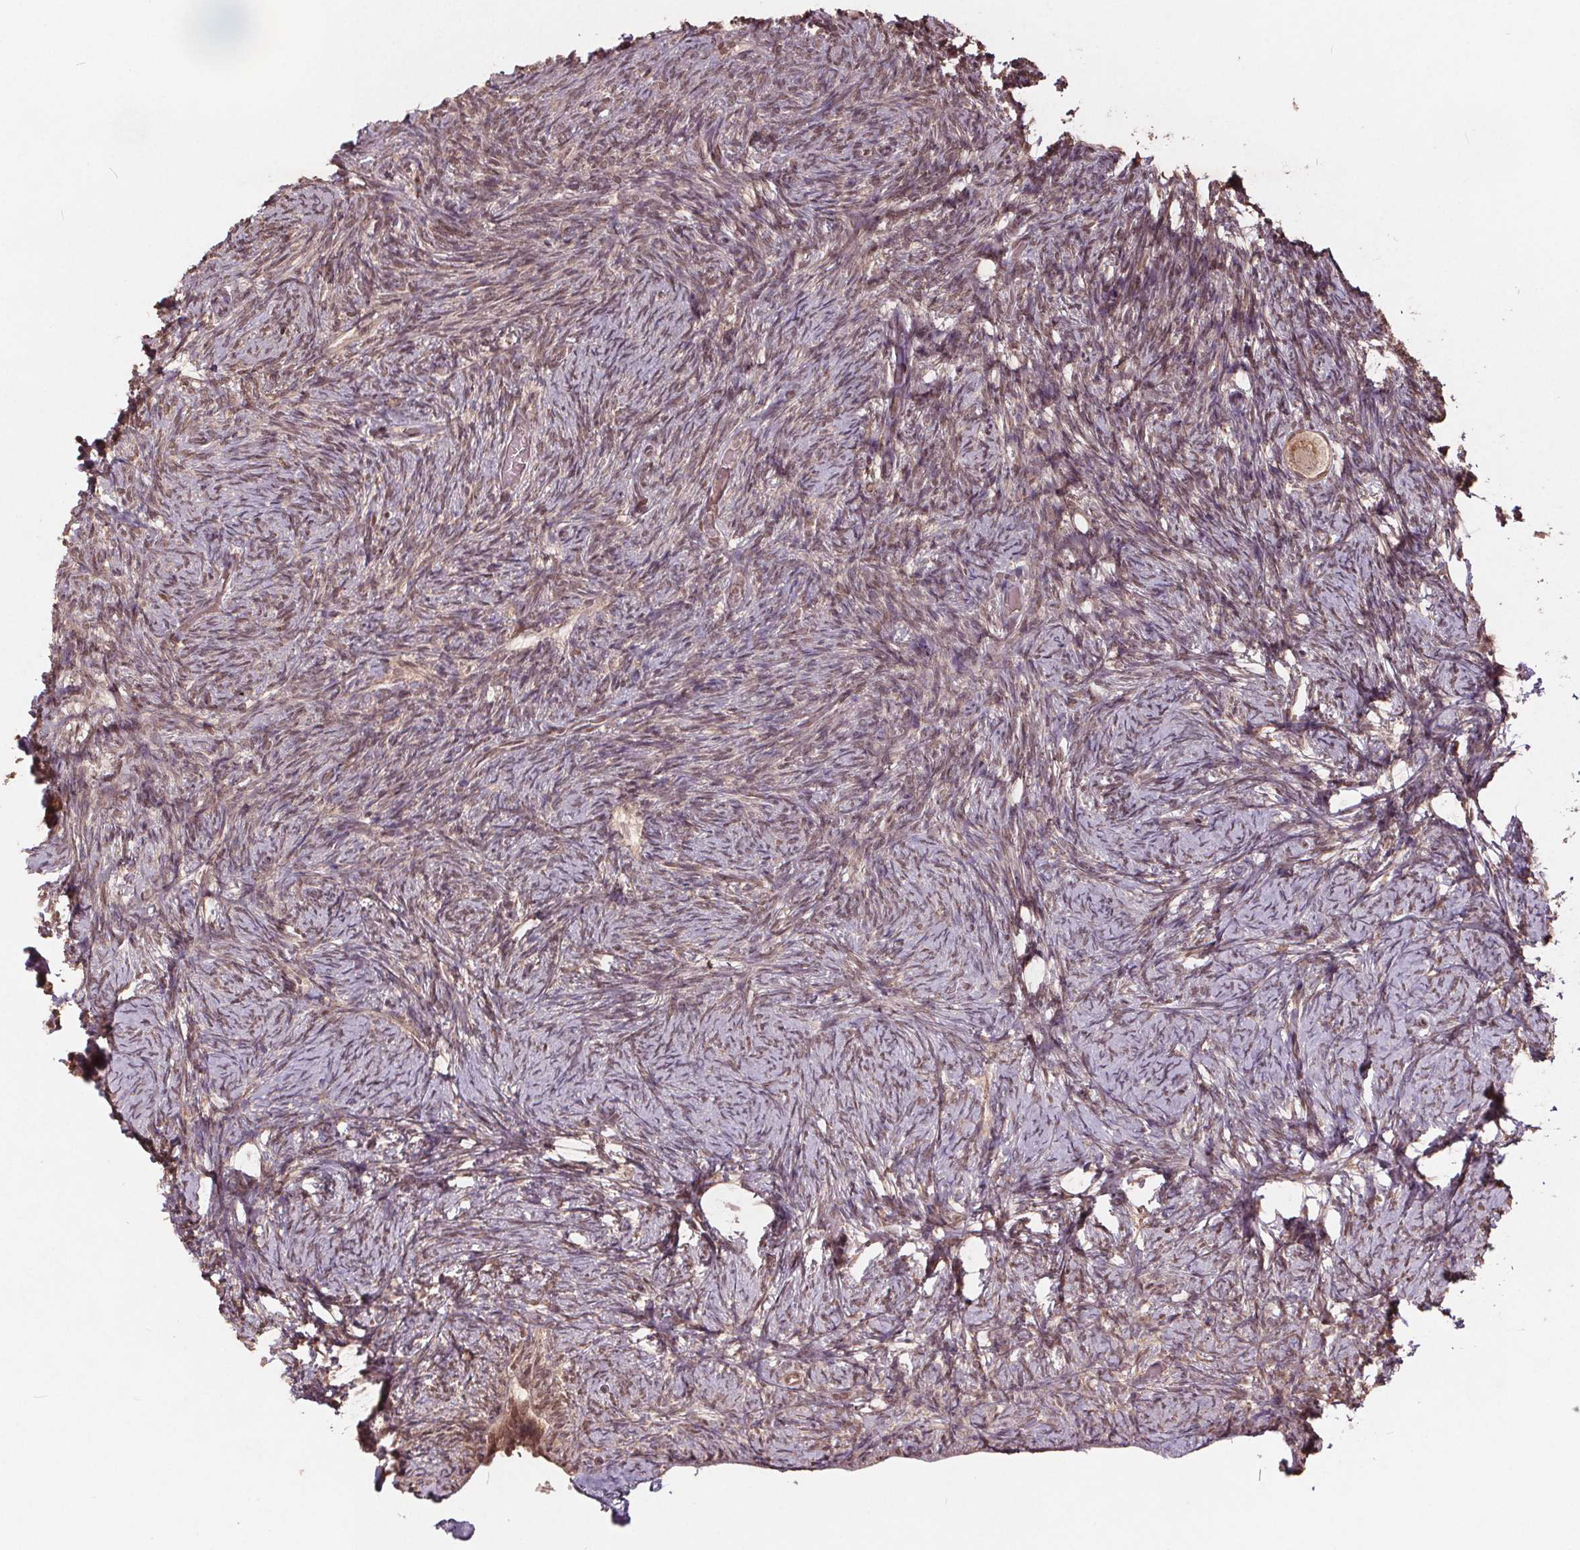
{"staining": {"intensity": "weak", "quantity": ">75%", "location": "cytoplasmic/membranous,nuclear"}, "tissue": "ovary", "cell_type": "Follicle cells", "image_type": "normal", "snomed": [{"axis": "morphology", "description": "Normal tissue, NOS"}, {"axis": "topography", "description": "Ovary"}], "caption": "This is a histology image of immunohistochemistry staining of normal ovary, which shows weak positivity in the cytoplasmic/membranous,nuclear of follicle cells.", "gene": "HIF1AN", "patient": {"sex": "female", "age": 34}}